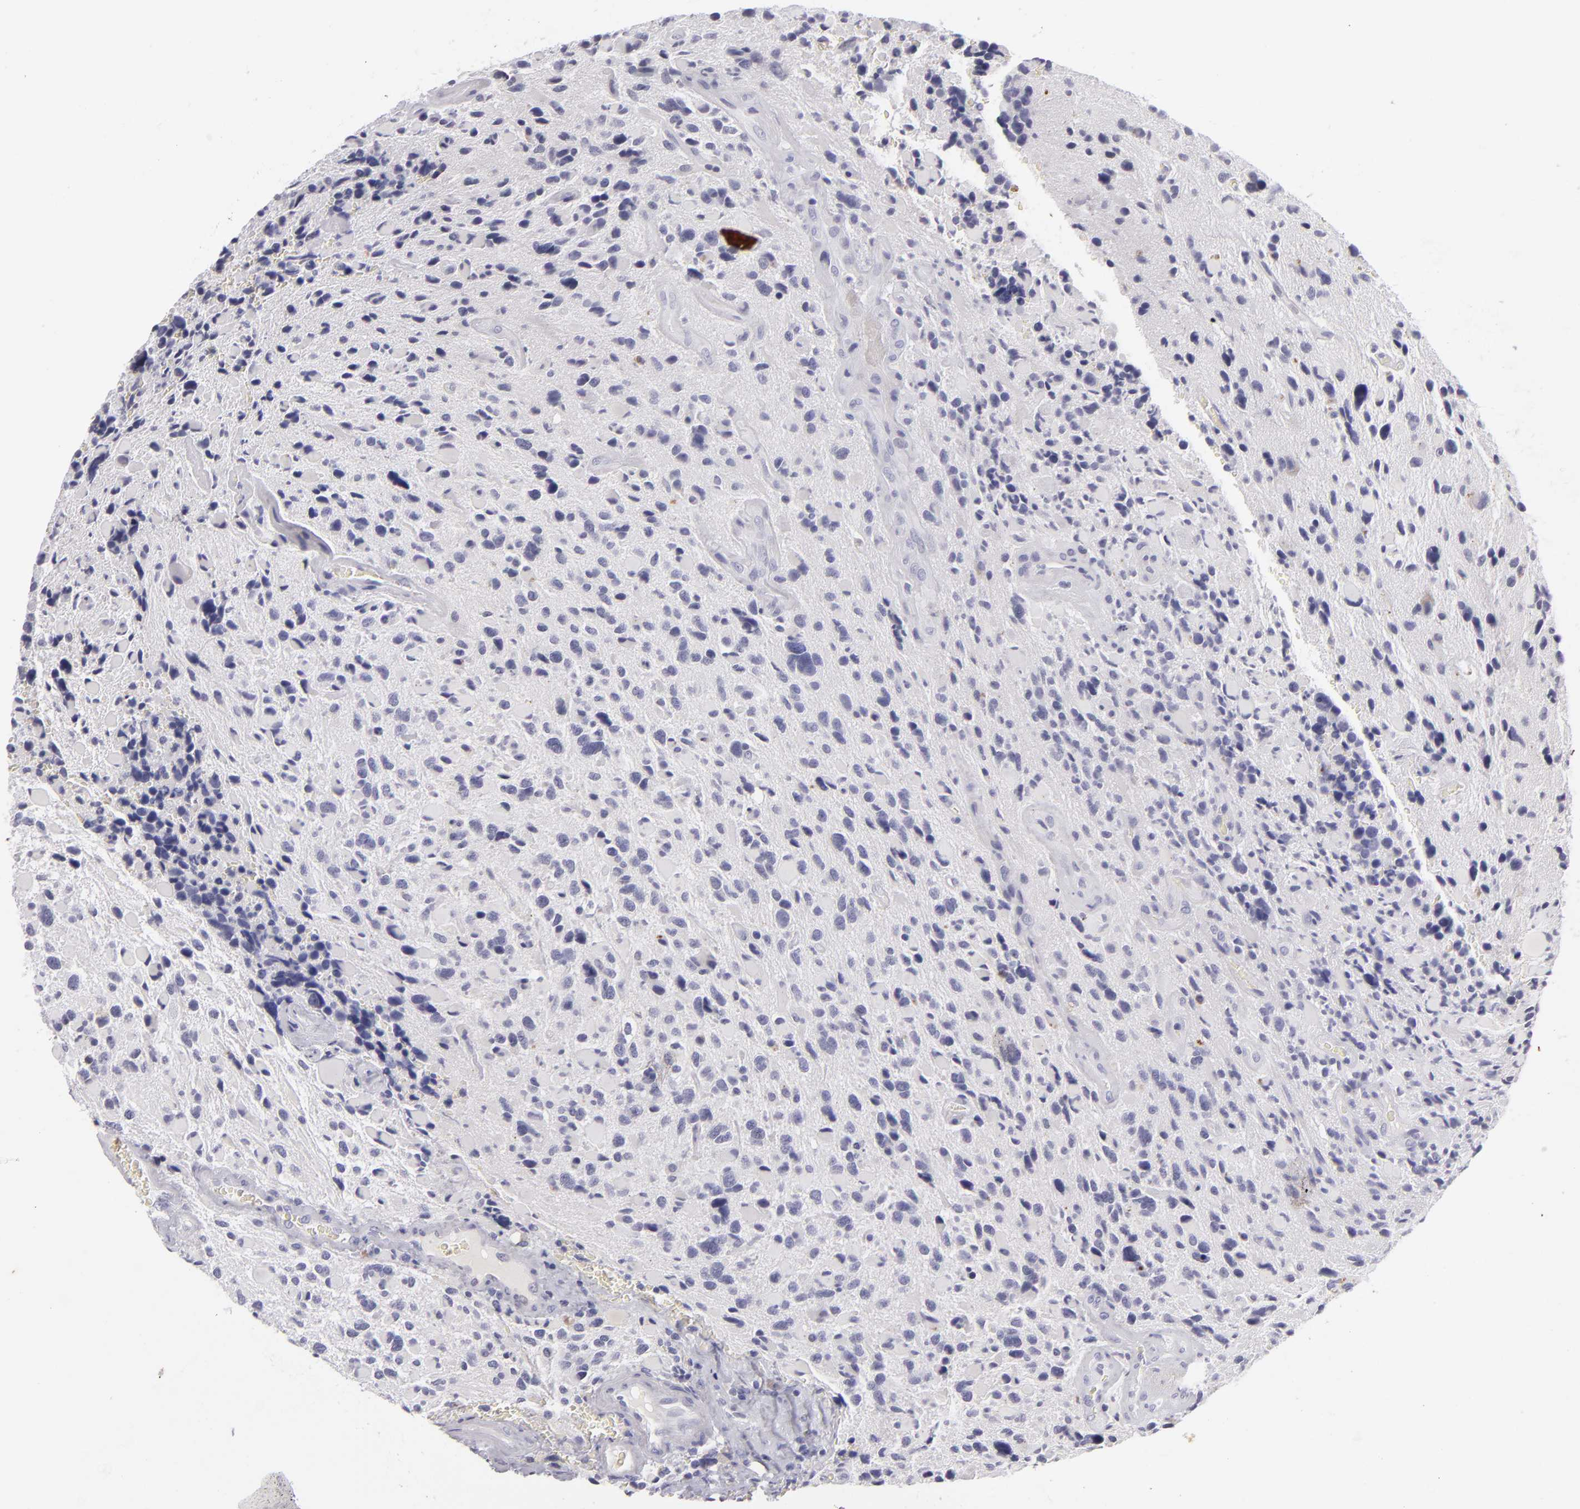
{"staining": {"intensity": "negative", "quantity": "none", "location": "none"}, "tissue": "glioma", "cell_type": "Tumor cells", "image_type": "cancer", "snomed": [{"axis": "morphology", "description": "Glioma, malignant, High grade"}, {"axis": "topography", "description": "Brain"}], "caption": "Tumor cells are negative for protein expression in human malignant glioma (high-grade).", "gene": "TNNC1", "patient": {"sex": "female", "age": 37}}